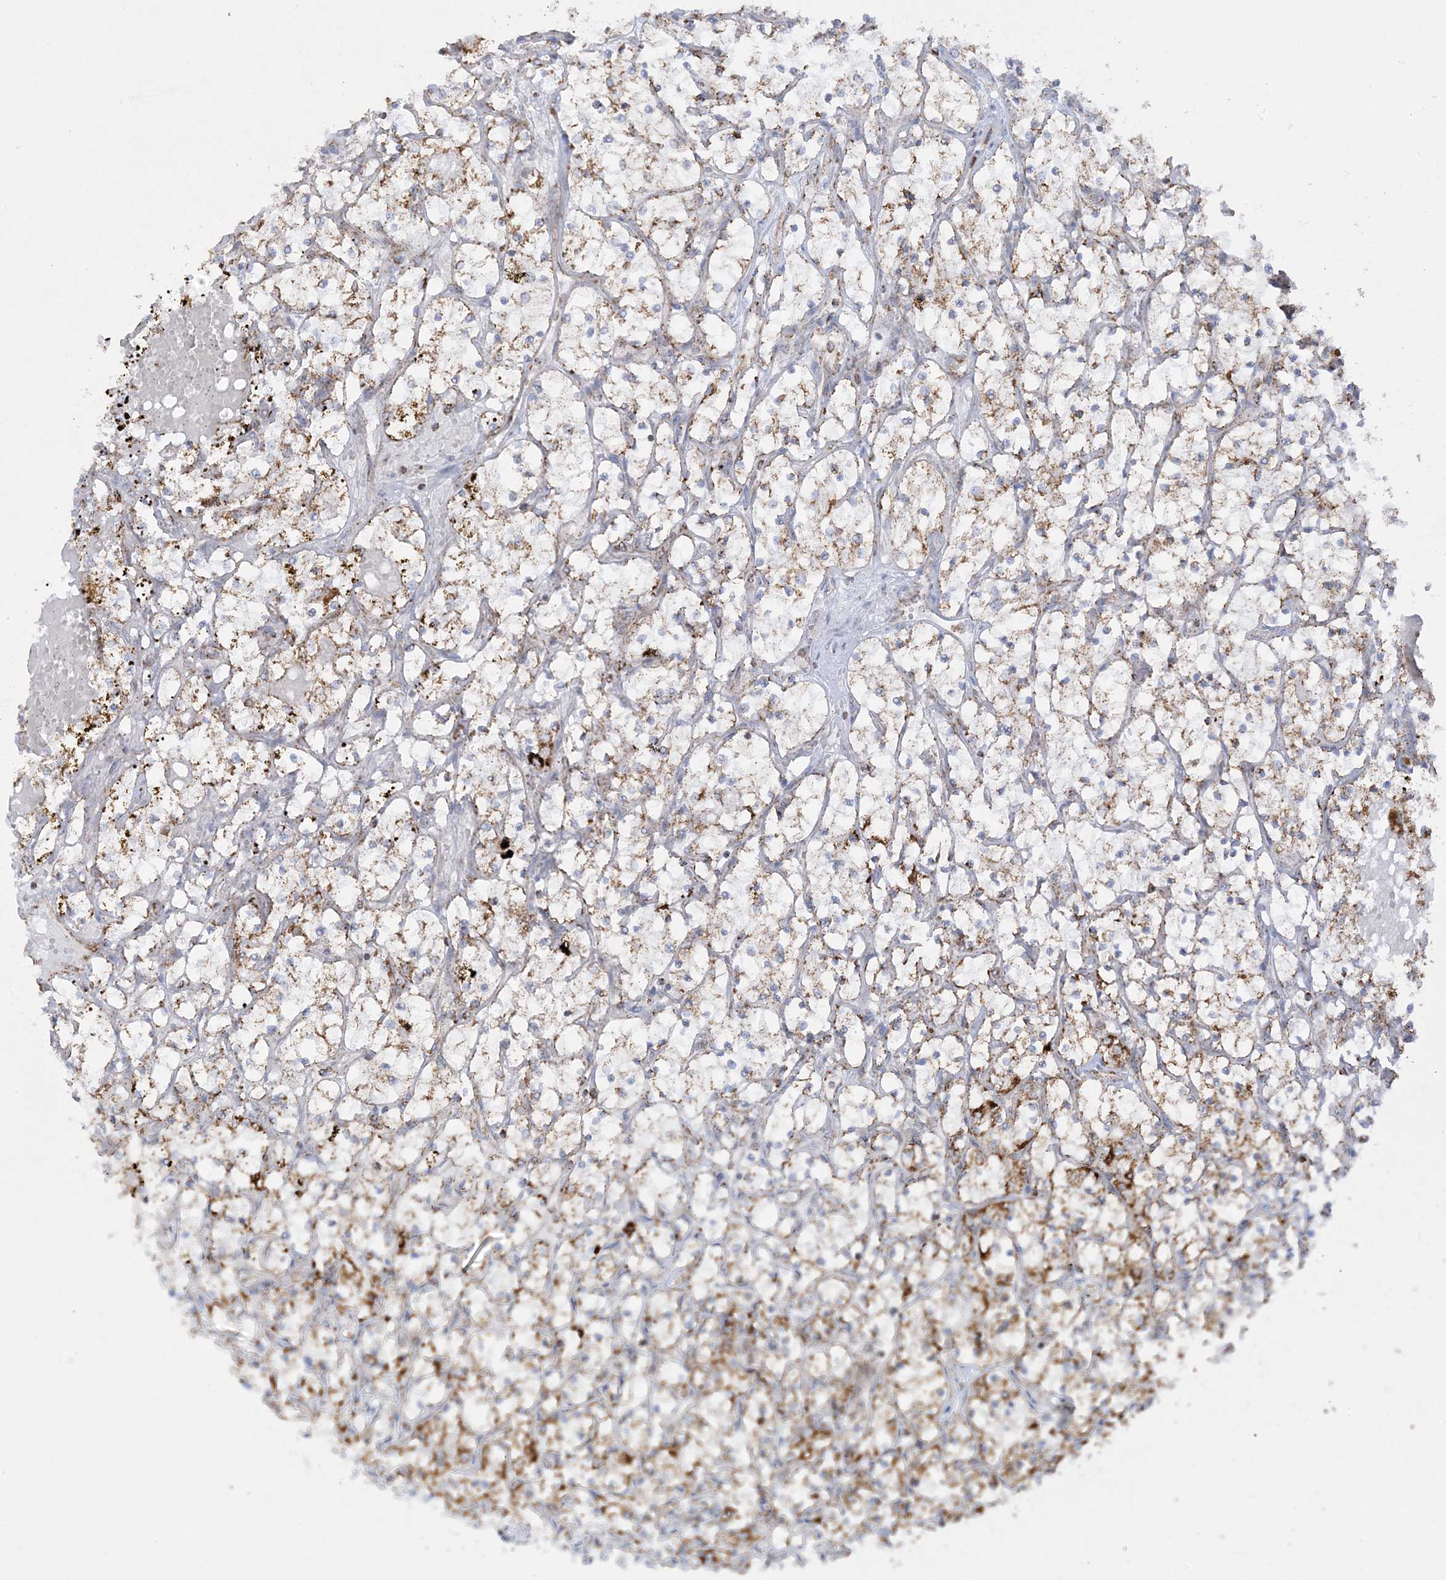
{"staining": {"intensity": "moderate", "quantity": ">75%", "location": "cytoplasmic/membranous"}, "tissue": "renal cancer", "cell_type": "Tumor cells", "image_type": "cancer", "snomed": [{"axis": "morphology", "description": "Adenocarcinoma, NOS"}, {"axis": "topography", "description": "Kidney"}], "caption": "Immunohistochemistry (IHC) histopathology image of neoplastic tissue: renal cancer (adenocarcinoma) stained using IHC demonstrates medium levels of moderate protein expression localized specifically in the cytoplasmic/membranous of tumor cells, appearing as a cytoplasmic/membranous brown color.", "gene": "MRPS36", "patient": {"sex": "female", "age": 69}}